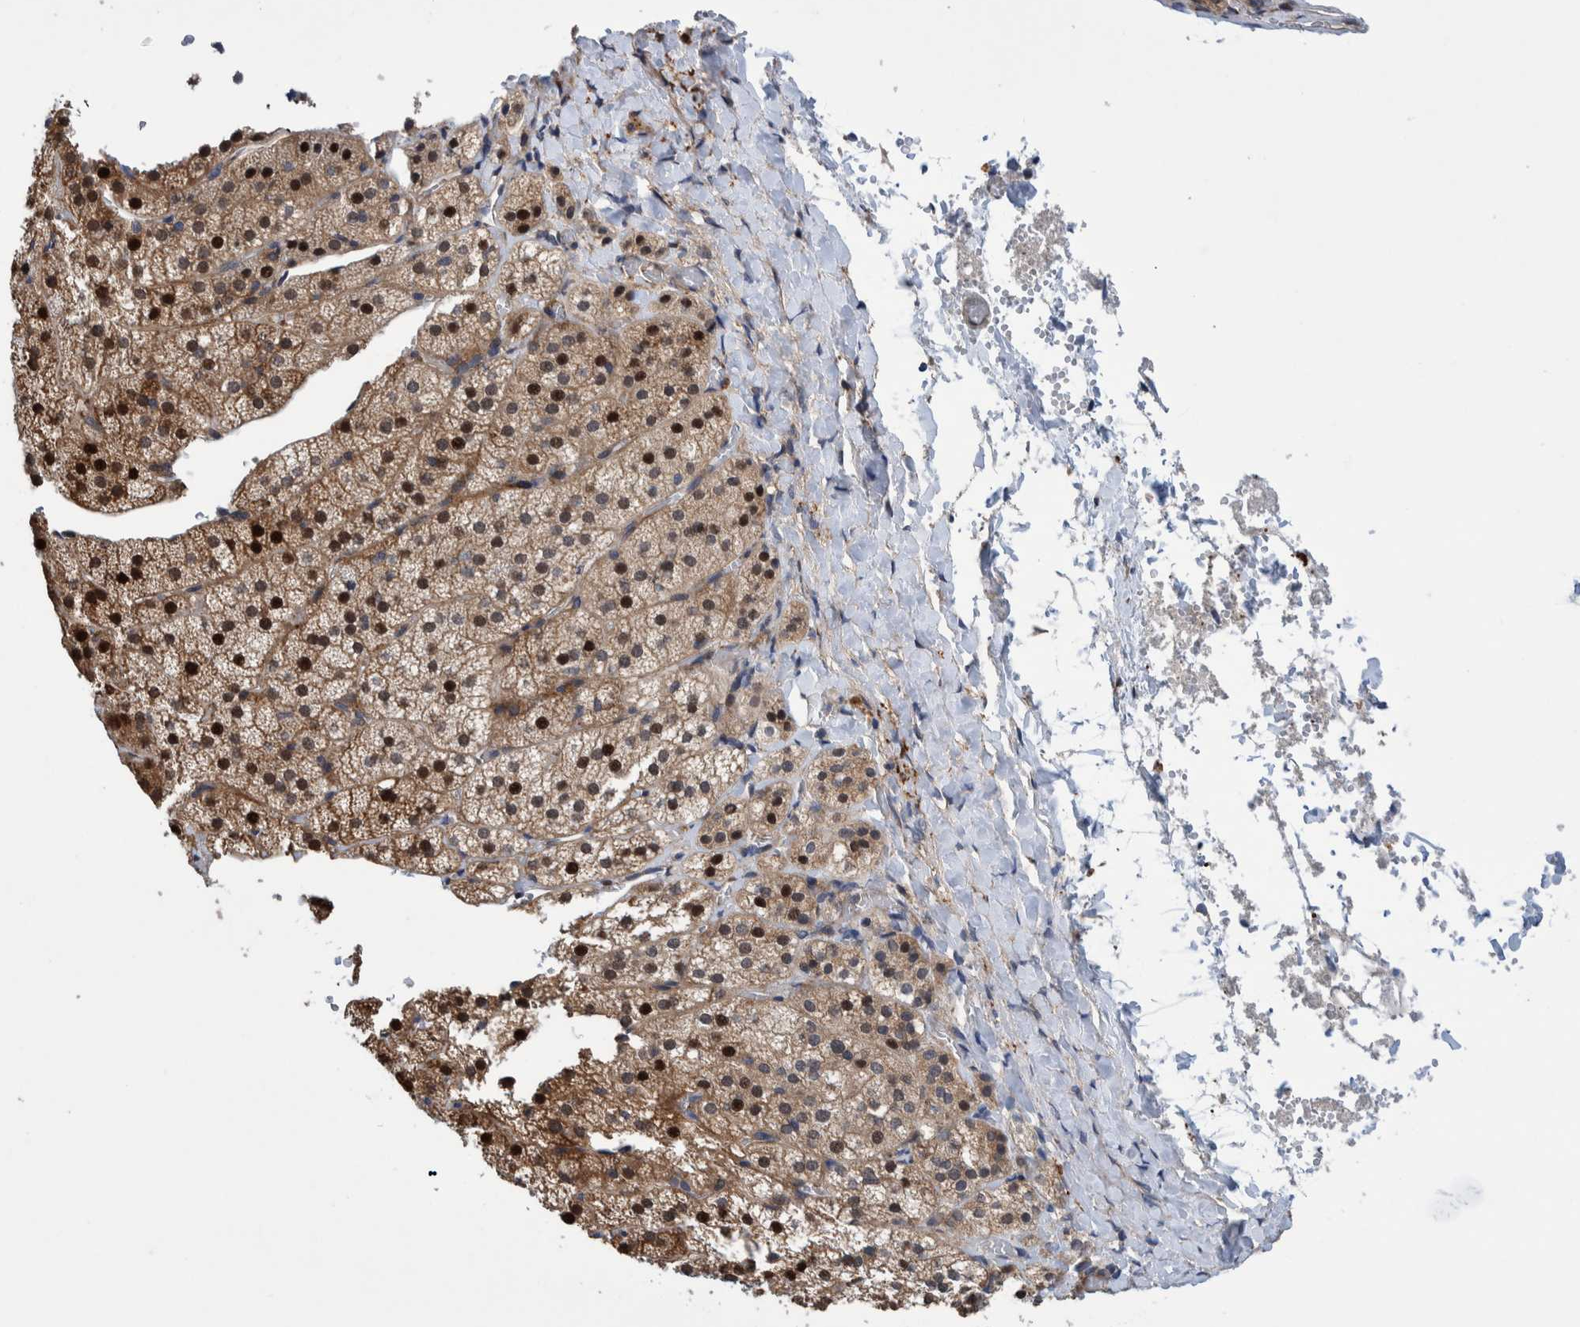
{"staining": {"intensity": "strong", "quantity": ">75%", "location": "cytoplasmic/membranous,nuclear"}, "tissue": "adrenal gland", "cell_type": "Glandular cells", "image_type": "normal", "snomed": [{"axis": "morphology", "description": "Normal tissue, NOS"}, {"axis": "topography", "description": "Adrenal gland"}], "caption": "Immunohistochemical staining of unremarkable human adrenal gland reveals high levels of strong cytoplasmic/membranous,nuclear expression in approximately >75% of glandular cells. (Stains: DAB (3,3'-diaminobenzidine) in brown, nuclei in blue, Microscopy: brightfield microscopy at high magnification).", "gene": "GRPEL2", "patient": {"sex": "female", "age": 44}}